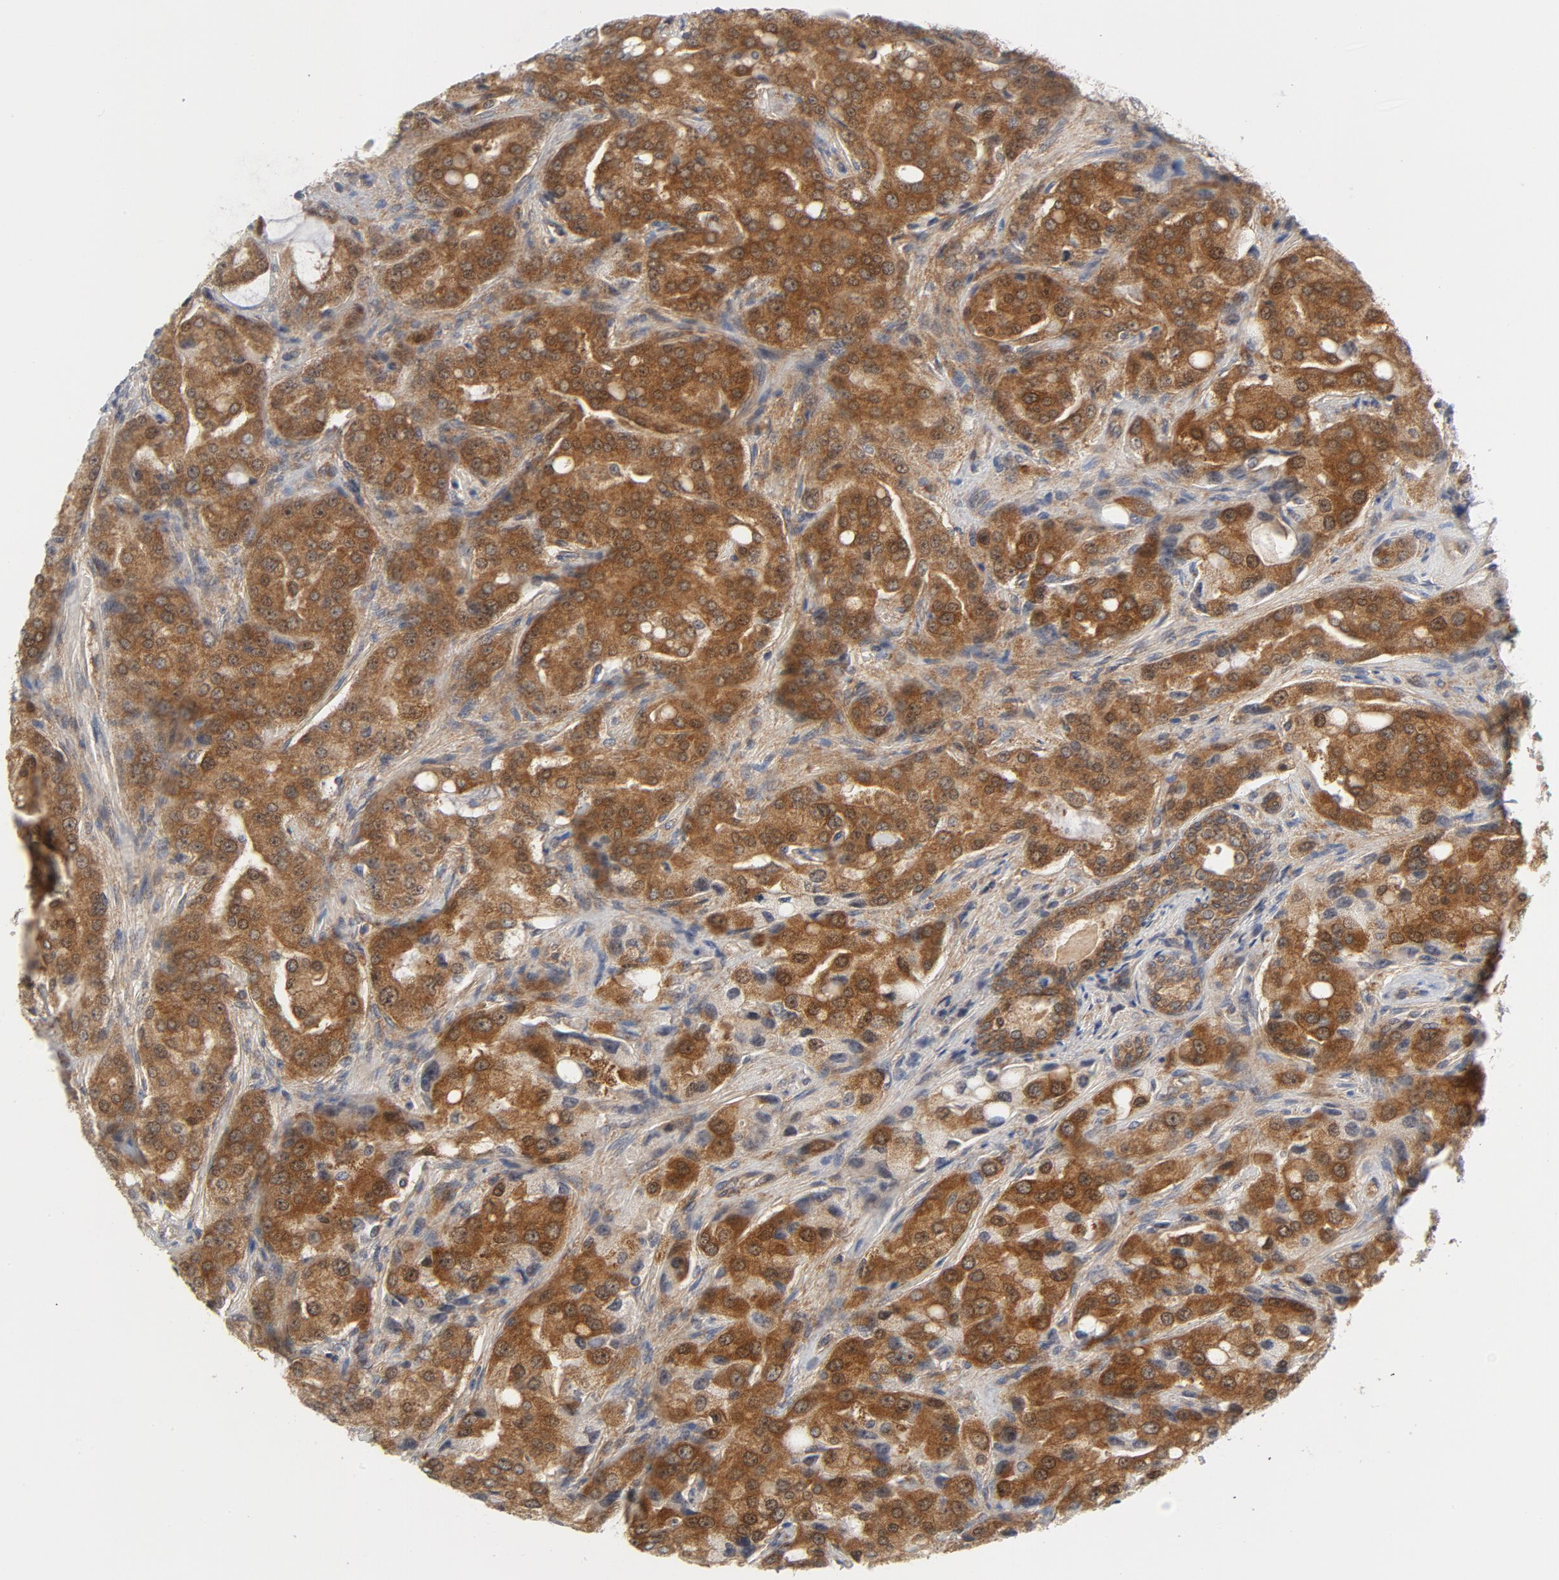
{"staining": {"intensity": "strong", "quantity": ">75%", "location": "cytoplasmic/membranous,nuclear"}, "tissue": "prostate cancer", "cell_type": "Tumor cells", "image_type": "cancer", "snomed": [{"axis": "morphology", "description": "Adenocarcinoma, High grade"}, {"axis": "topography", "description": "Prostate"}], "caption": "This histopathology image displays immunohistochemistry staining of prostate cancer (adenocarcinoma (high-grade)), with high strong cytoplasmic/membranous and nuclear positivity in about >75% of tumor cells.", "gene": "BAD", "patient": {"sex": "male", "age": 72}}